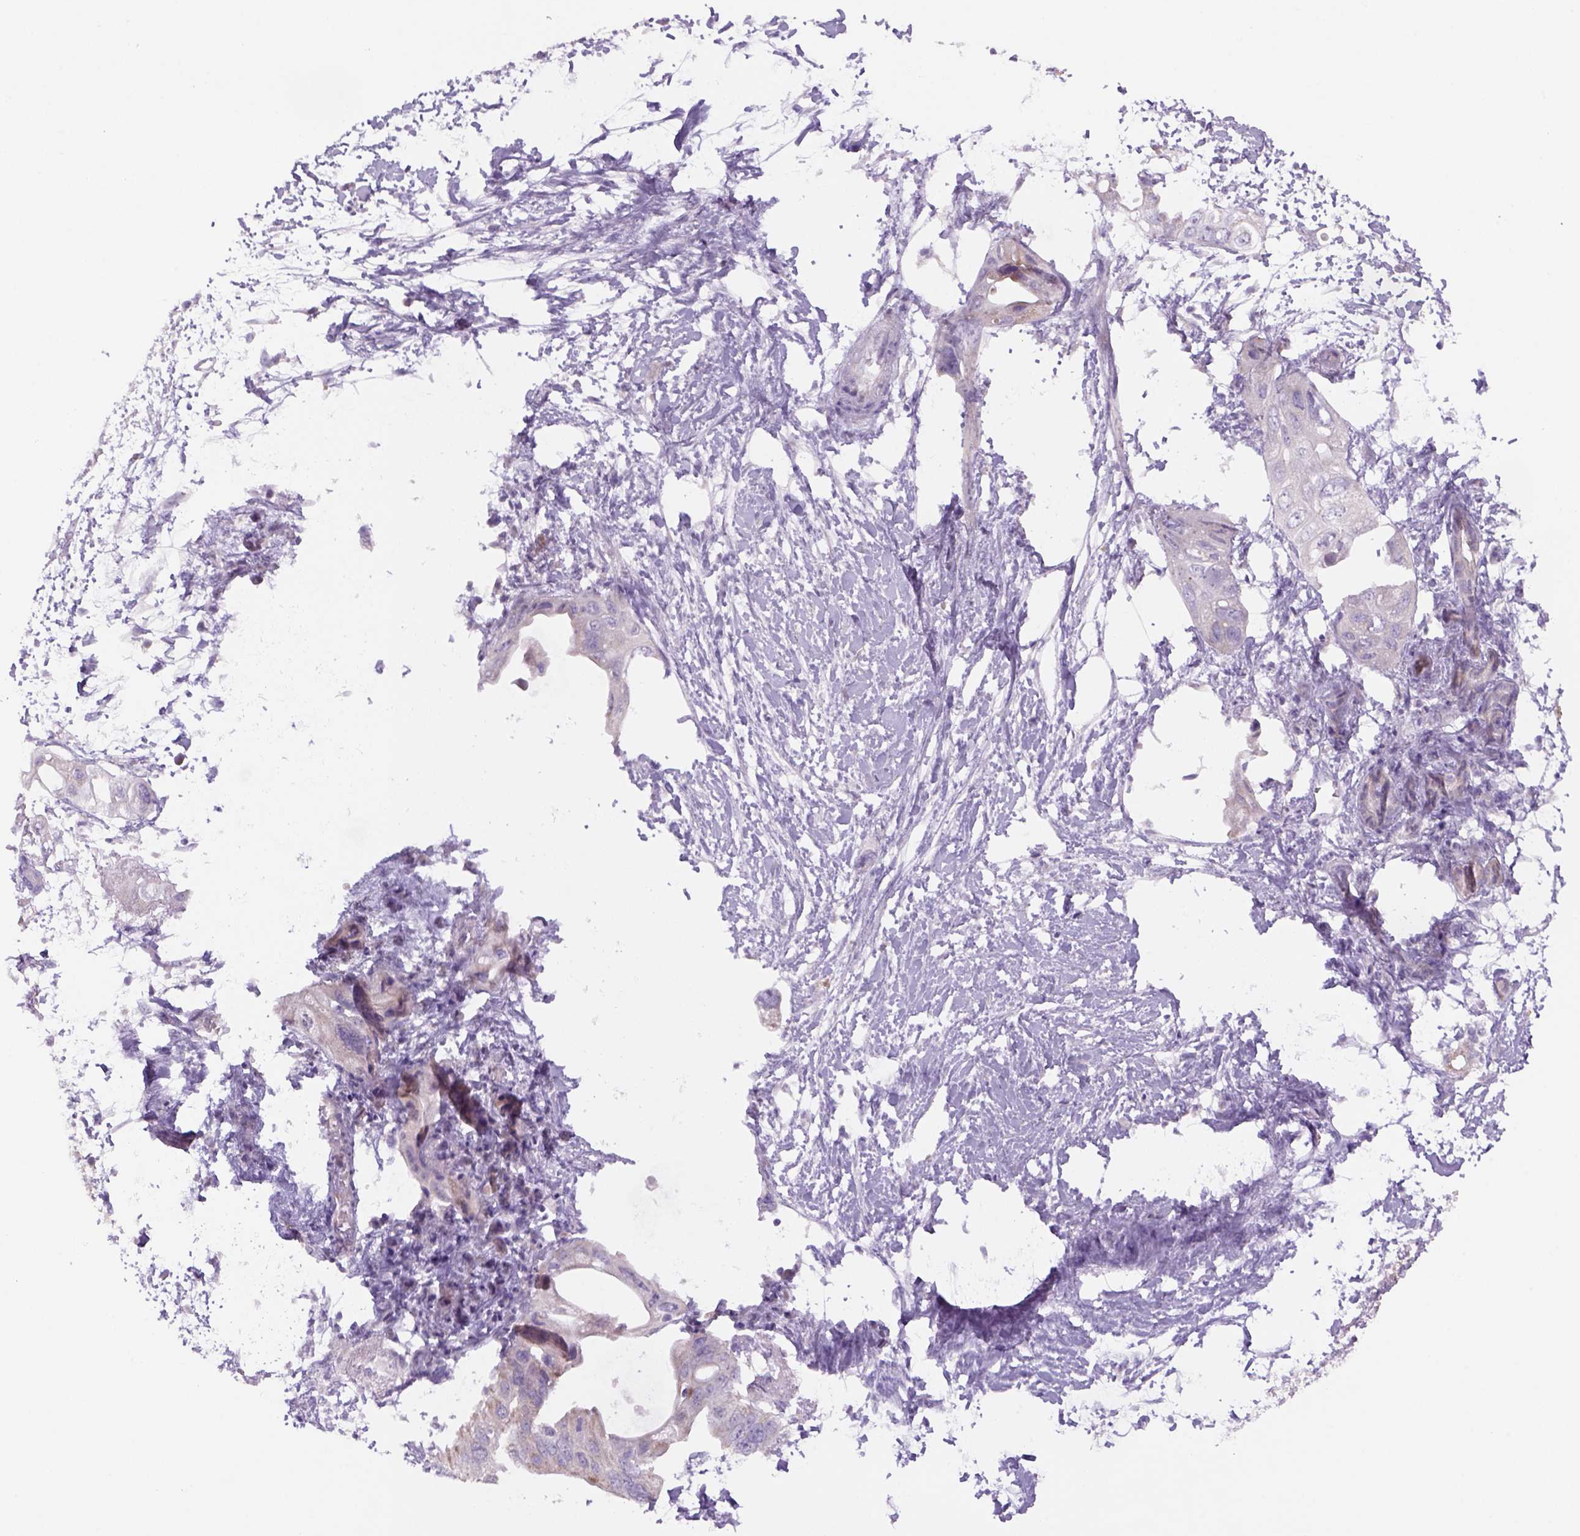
{"staining": {"intensity": "negative", "quantity": "none", "location": "none"}, "tissue": "pancreatic cancer", "cell_type": "Tumor cells", "image_type": "cancer", "snomed": [{"axis": "morphology", "description": "Adenocarcinoma, NOS"}, {"axis": "topography", "description": "Pancreas"}], "caption": "Human pancreatic cancer (adenocarcinoma) stained for a protein using immunohistochemistry (IHC) demonstrates no positivity in tumor cells.", "gene": "ADGRV1", "patient": {"sex": "female", "age": 72}}